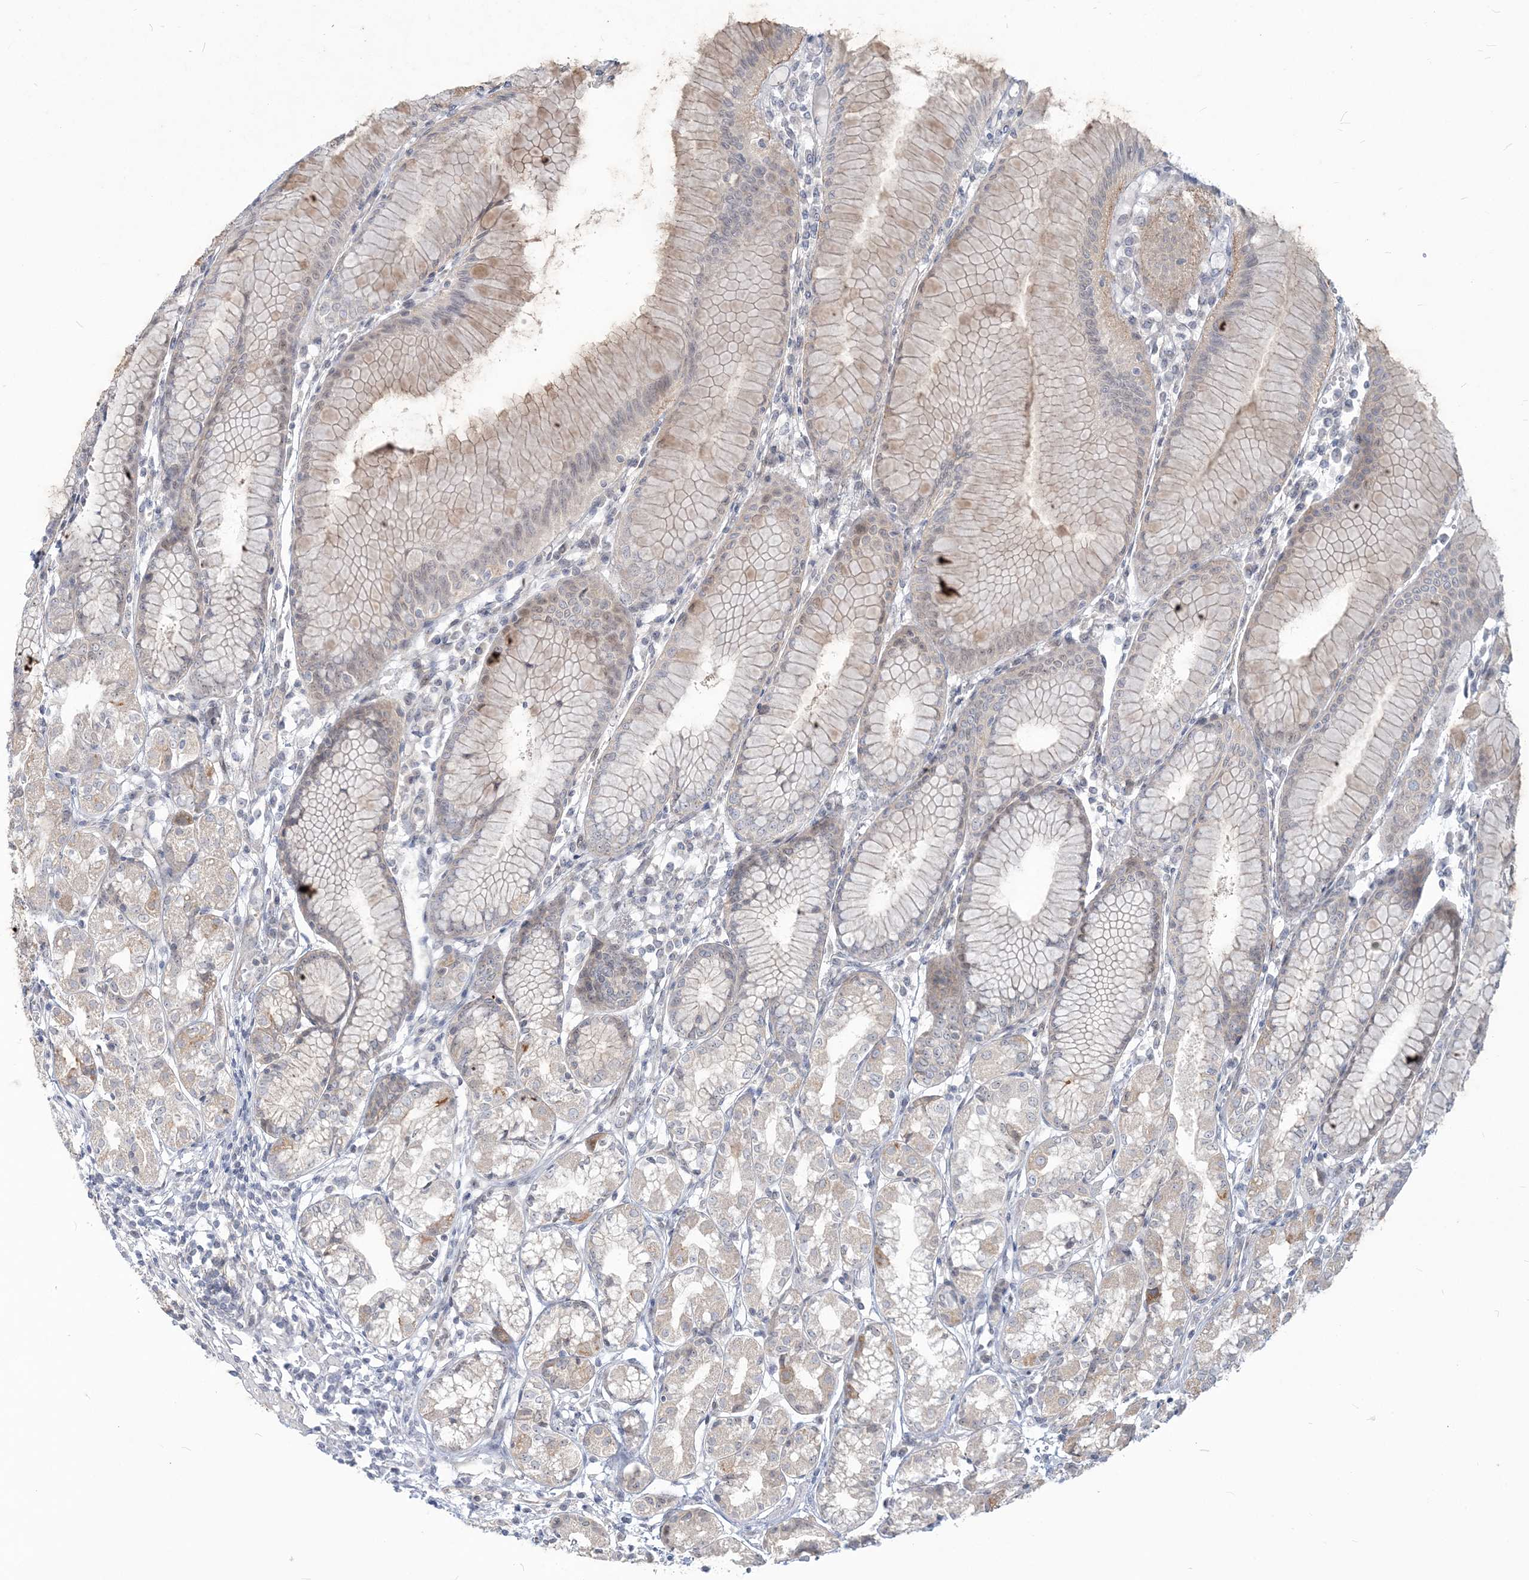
{"staining": {"intensity": "weak", "quantity": "<25%", "location": "cytoplasmic/membranous"}, "tissue": "stomach", "cell_type": "Glandular cells", "image_type": "normal", "snomed": [{"axis": "morphology", "description": "Normal tissue, NOS"}, {"axis": "topography", "description": "Stomach"}], "caption": "A high-resolution photomicrograph shows IHC staining of benign stomach, which demonstrates no significant expression in glandular cells. Nuclei are stained in blue.", "gene": "SDAD1", "patient": {"sex": "female", "age": 57}}